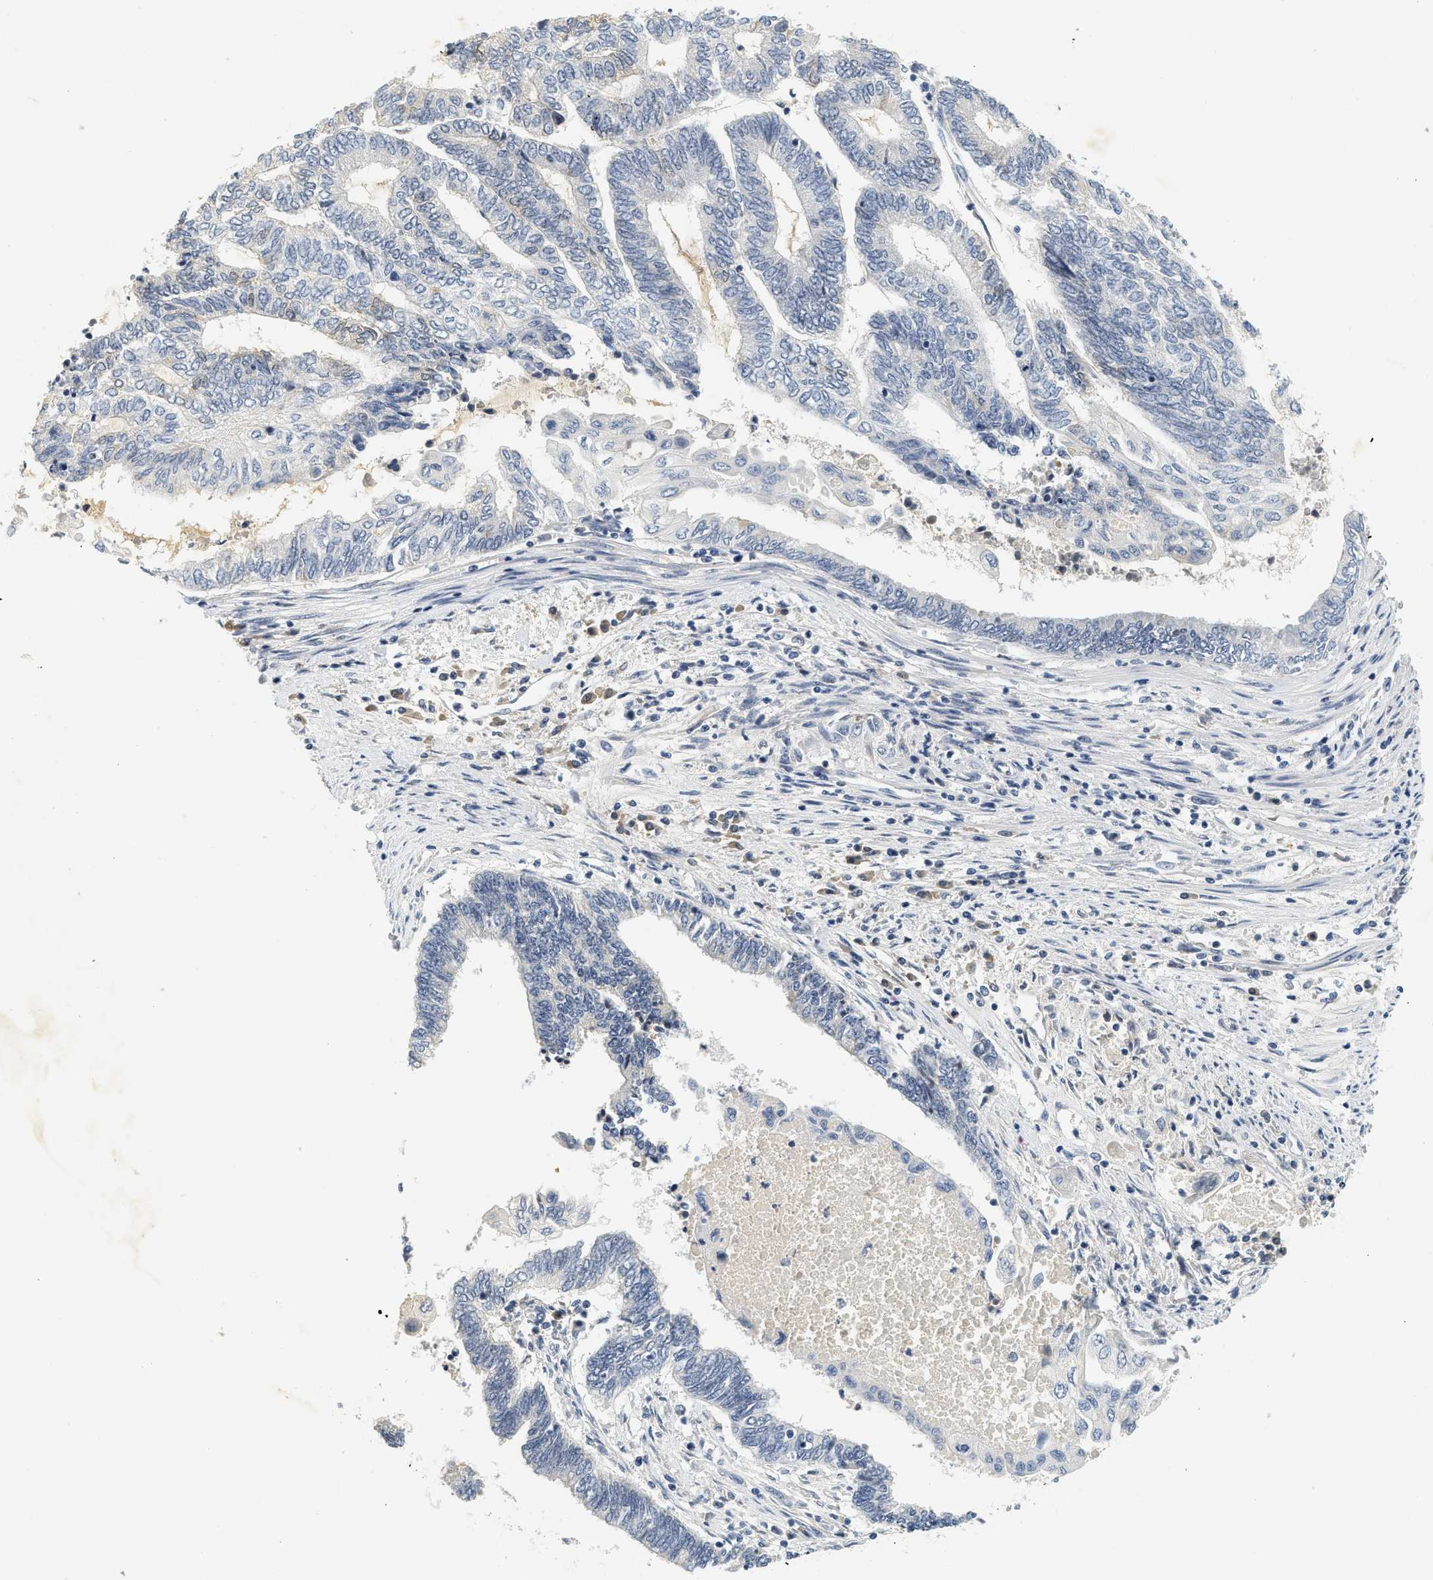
{"staining": {"intensity": "negative", "quantity": "none", "location": "none"}, "tissue": "endometrial cancer", "cell_type": "Tumor cells", "image_type": "cancer", "snomed": [{"axis": "morphology", "description": "Adenocarcinoma, NOS"}, {"axis": "topography", "description": "Uterus"}, {"axis": "topography", "description": "Endometrium"}], "caption": "Human endometrial cancer stained for a protein using immunohistochemistry displays no expression in tumor cells.", "gene": "MZF1", "patient": {"sex": "female", "age": 70}}